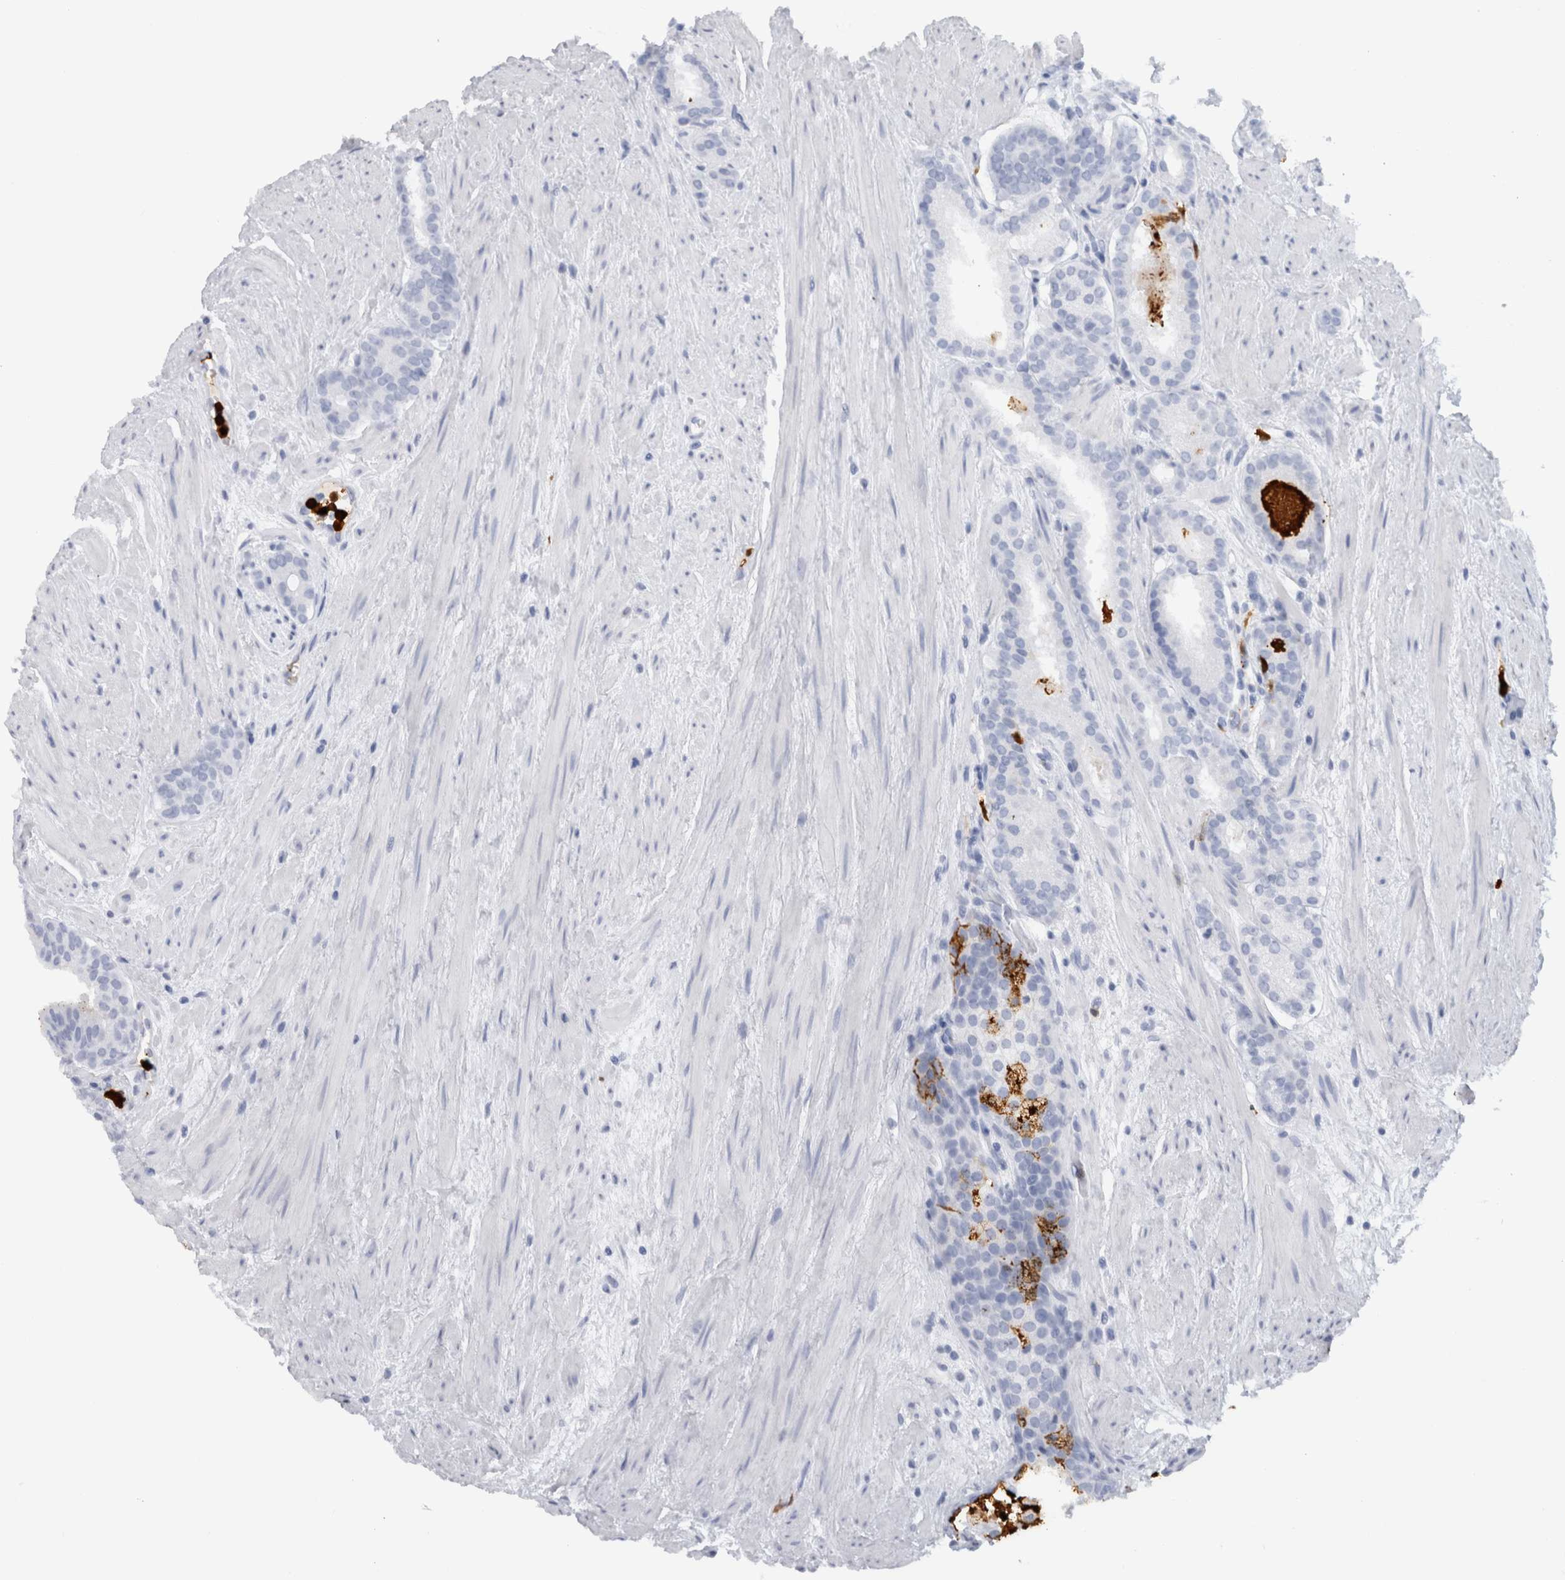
{"staining": {"intensity": "negative", "quantity": "none", "location": "none"}, "tissue": "prostate cancer", "cell_type": "Tumor cells", "image_type": "cancer", "snomed": [{"axis": "morphology", "description": "Adenocarcinoma, Low grade"}, {"axis": "topography", "description": "Prostate"}], "caption": "IHC of human prostate adenocarcinoma (low-grade) reveals no staining in tumor cells.", "gene": "S100A8", "patient": {"sex": "male", "age": 69}}